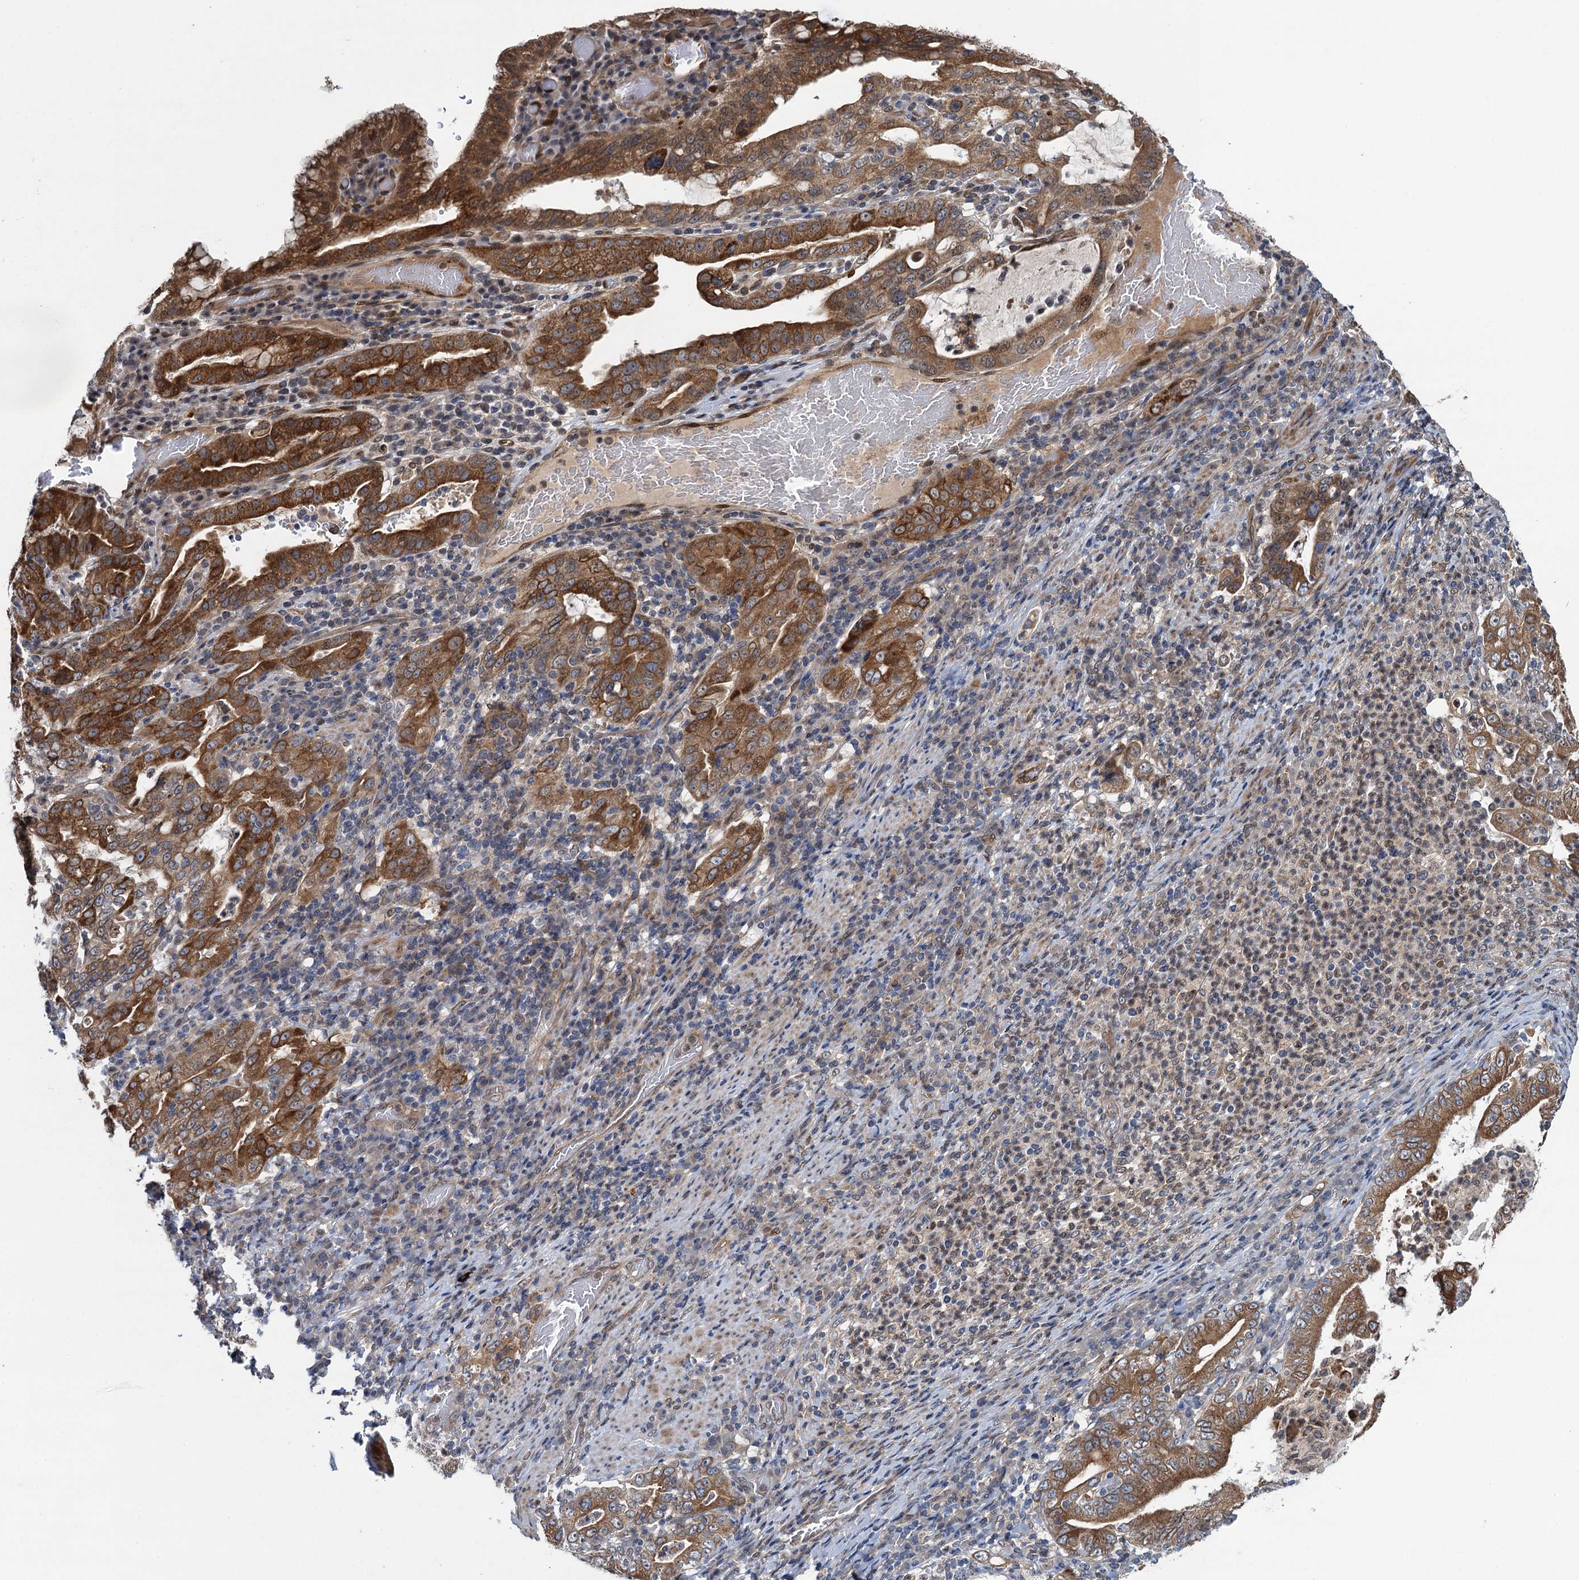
{"staining": {"intensity": "strong", "quantity": ">75%", "location": "cytoplasmic/membranous,nuclear"}, "tissue": "stomach cancer", "cell_type": "Tumor cells", "image_type": "cancer", "snomed": [{"axis": "morphology", "description": "Normal tissue, NOS"}, {"axis": "morphology", "description": "Adenocarcinoma, NOS"}, {"axis": "topography", "description": "Esophagus"}, {"axis": "topography", "description": "Stomach, upper"}, {"axis": "topography", "description": "Peripheral nerve tissue"}], "caption": "IHC (DAB) staining of adenocarcinoma (stomach) displays strong cytoplasmic/membranous and nuclear protein positivity in about >75% of tumor cells.", "gene": "EVX2", "patient": {"sex": "male", "age": 62}}